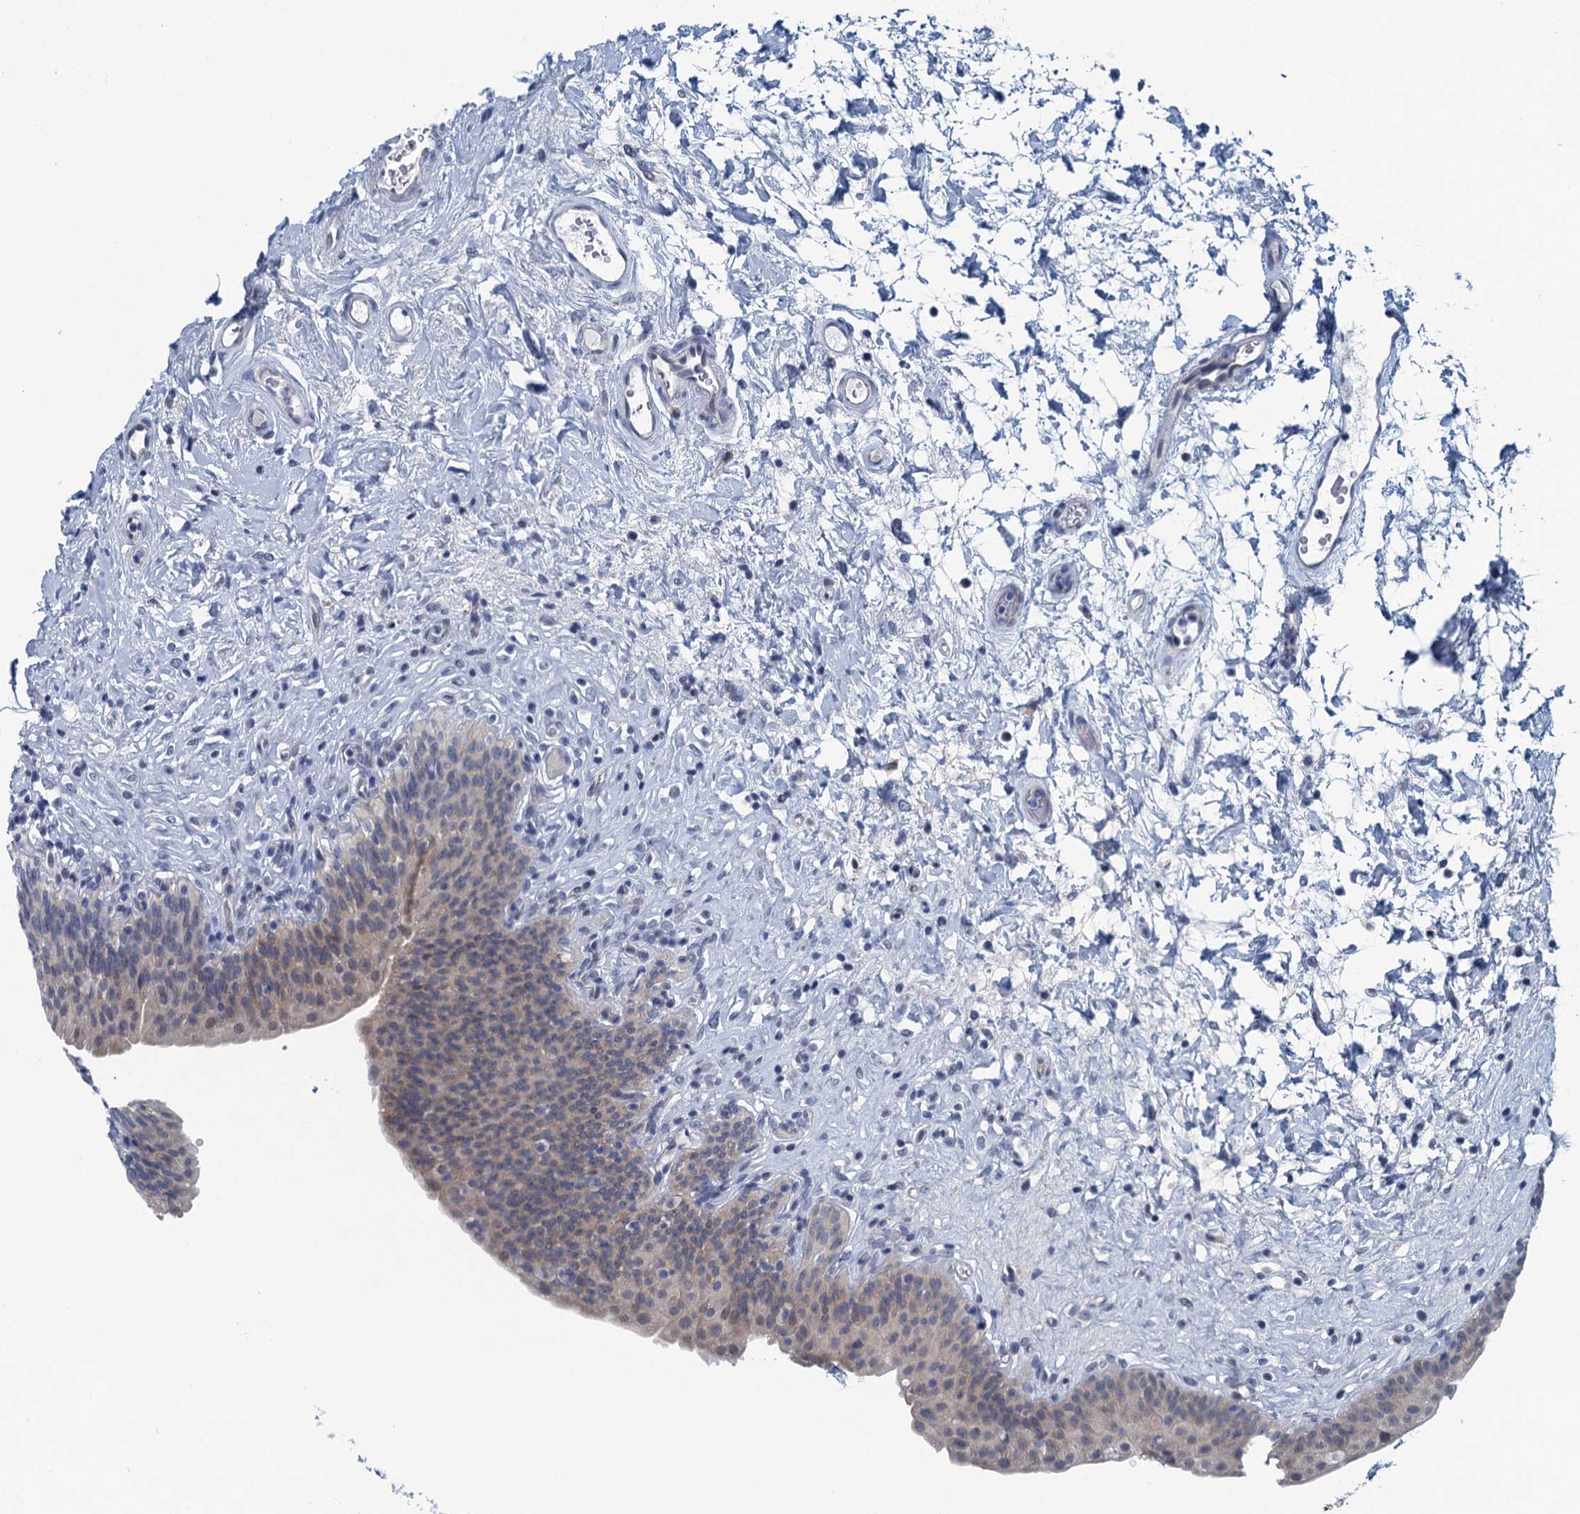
{"staining": {"intensity": "weak", "quantity": "<25%", "location": "cytoplasmic/membranous"}, "tissue": "urinary bladder", "cell_type": "Urothelial cells", "image_type": "normal", "snomed": [{"axis": "morphology", "description": "Normal tissue, NOS"}, {"axis": "topography", "description": "Urinary bladder"}], "caption": "High power microscopy micrograph of an IHC histopathology image of normal urinary bladder, revealing no significant expression in urothelial cells.", "gene": "C16orf95", "patient": {"sex": "male", "age": 83}}